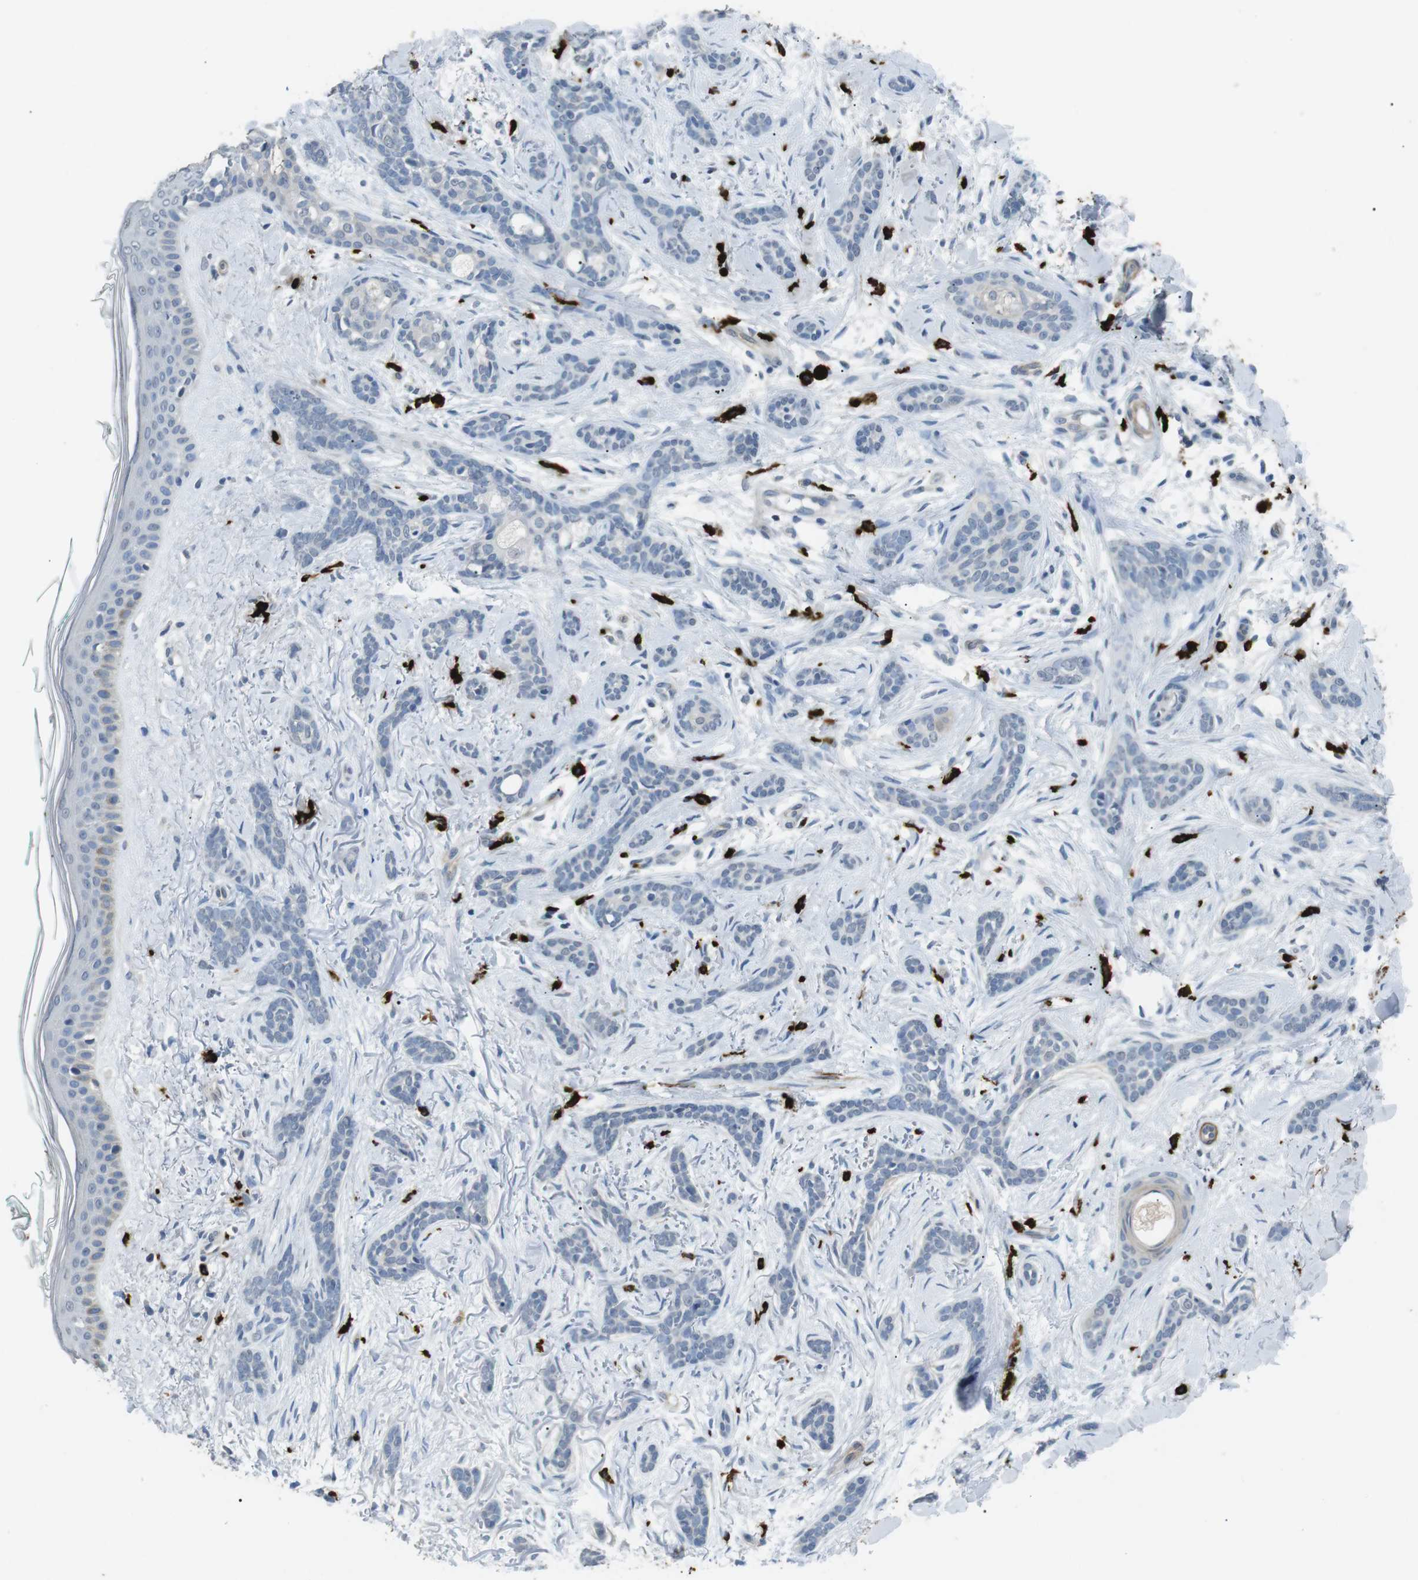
{"staining": {"intensity": "negative", "quantity": "none", "location": "none"}, "tissue": "skin cancer", "cell_type": "Tumor cells", "image_type": "cancer", "snomed": [{"axis": "morphology", "description": "Basal cell carcinoma"}, {"axis": "topography", "description": "Skin"}], "caption": "A high-resolution histopathology image shows immunohistochemistry (IHC) staining of skin basal cell carcinoma, which reveals no significant expression in tumor cells. (Stains: DAB immunohistochemistry with hematoxylin counter stain, Microscopy: brightfield microscopy at high magnification).", "gene": "GZMM", "patient": {"sex": "female", "age": 84}}